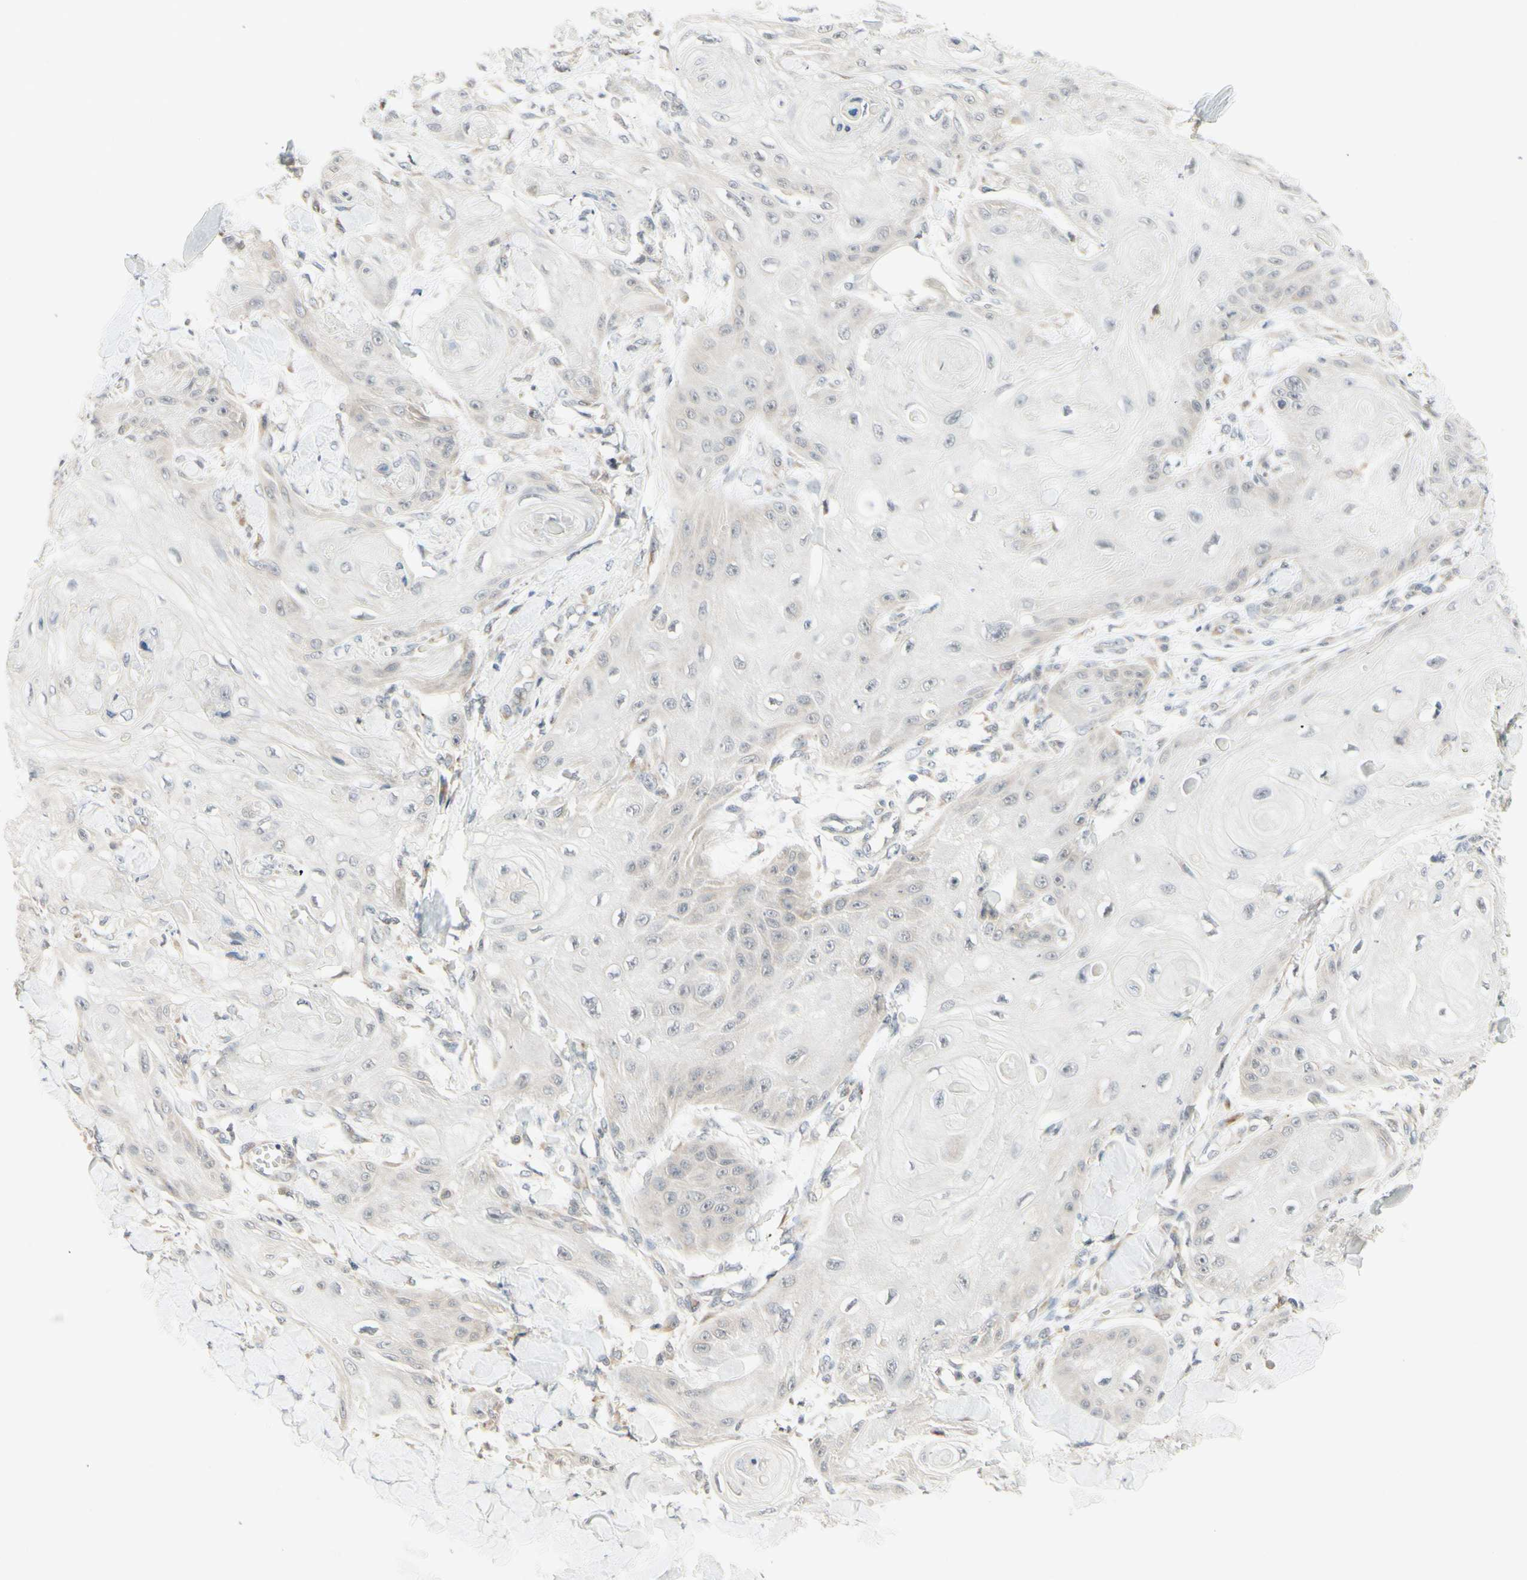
{"staining": {"intensity": "negative", "quantity": "none", "location": "none"}, "tissue": "skin cancer", "cell_type": "Tumor cells", "image_type": "cancer", "snomed": [{"axis": "morphology", "description": "Squamous cell carcinoma, NOS"}, {"axis": "topography", "description": "Skin"}], "caption": "The image reveals no staining of tumor cells in skin cancer. (Immunohistochemistry, brightfield microscopy, high magnification).", "gene": "ZW10", "patient": {"sex": "male", "age": 74}}